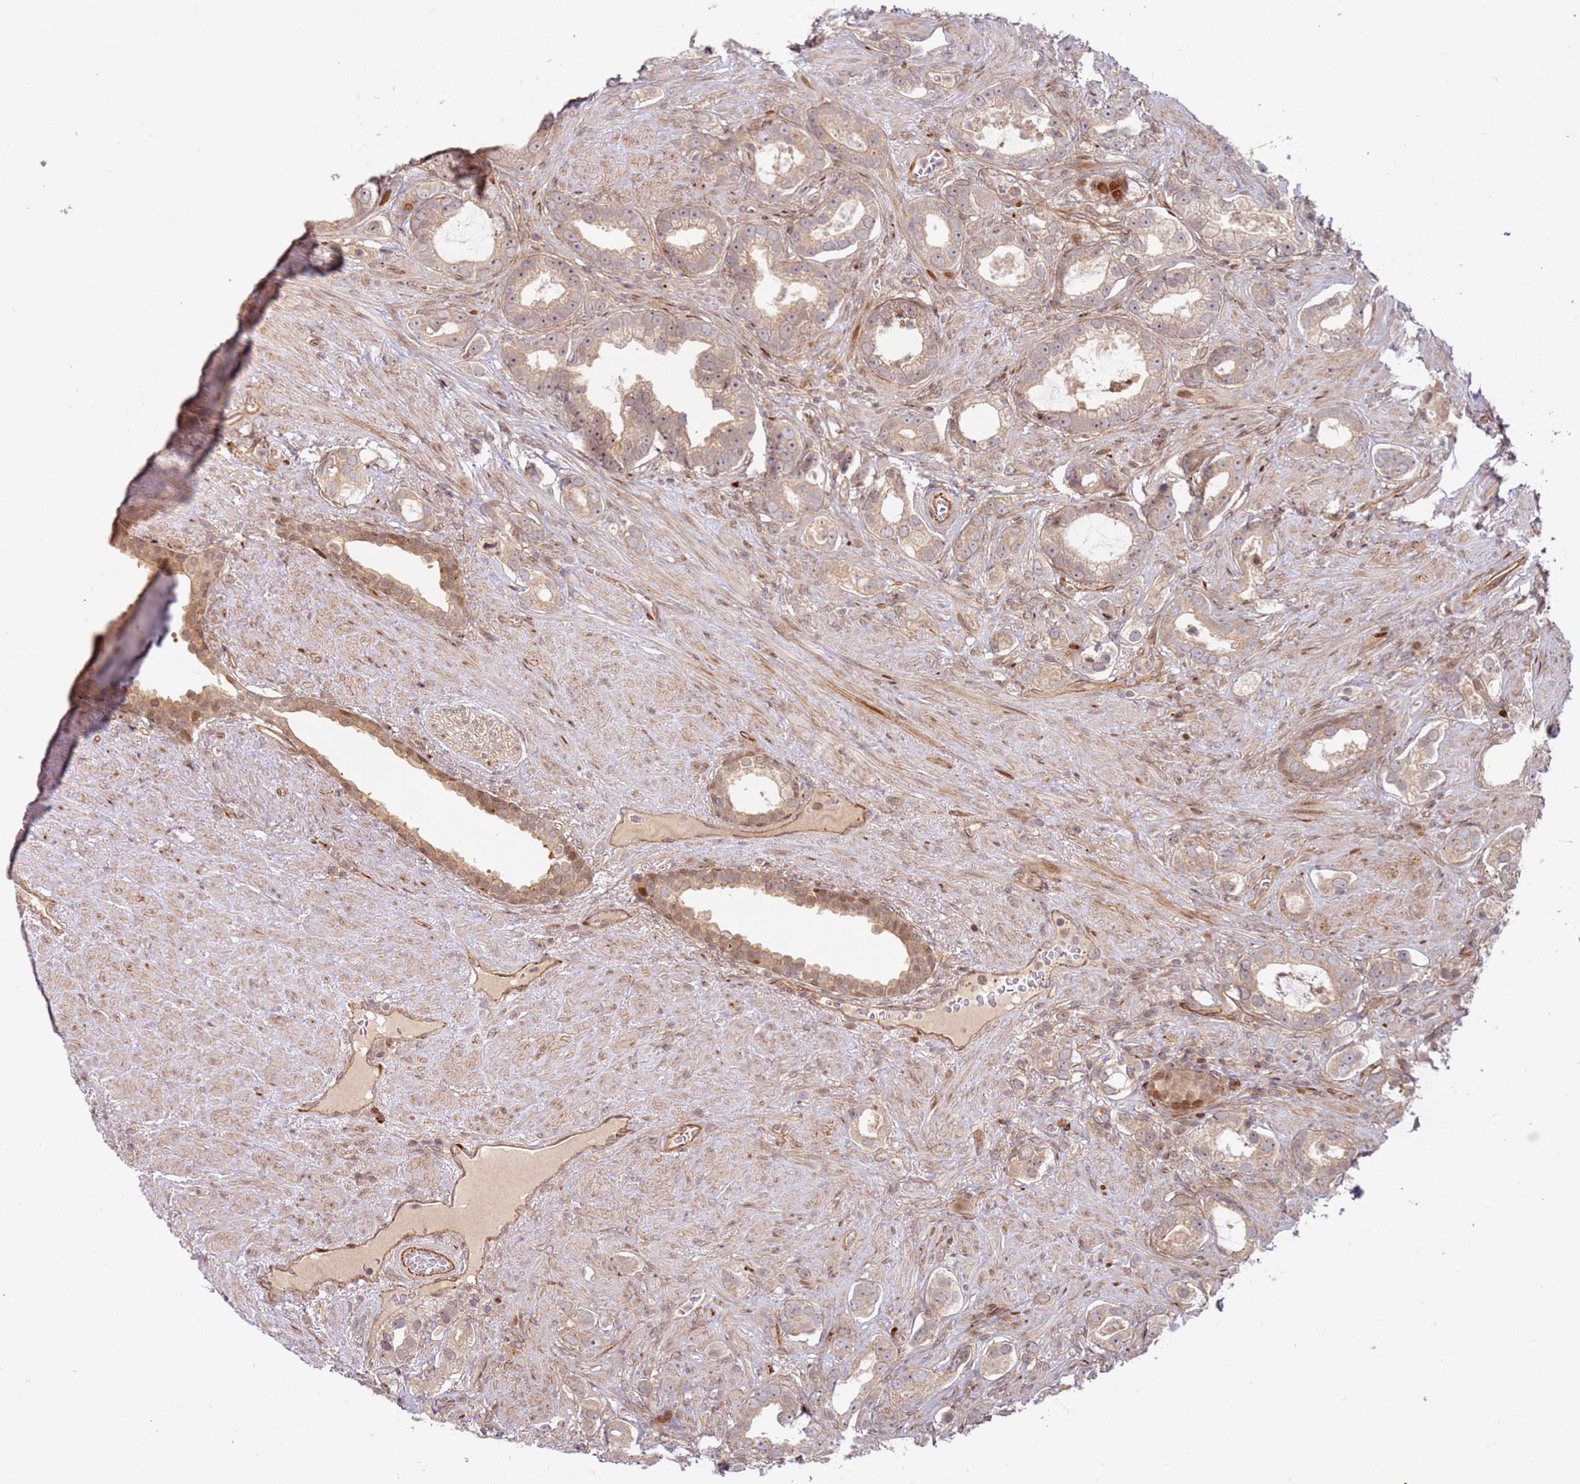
{"staining": {"intensity": "weak", "quantity": ">75%", "location": "cytoplasmic/membranous"}, "tissue": "prostate cancer", "cell_type": "Tumor cells", "image_type": "cancer", "snomed": [{"axis": "morphology", "description": "Adenocarcinoma, High grade"}, {"axis": "topography", "description": "Prostate"}], "caption": "Immunohistochemistry histopathology image of human prostate cancer stained for a protein (brown), which exhibits low levels of weak cytoplasmic/membranous staining in about >75% of tumor cells.", "gene": "TMEM233", "patient": {"sex": "male", "age": 67}}